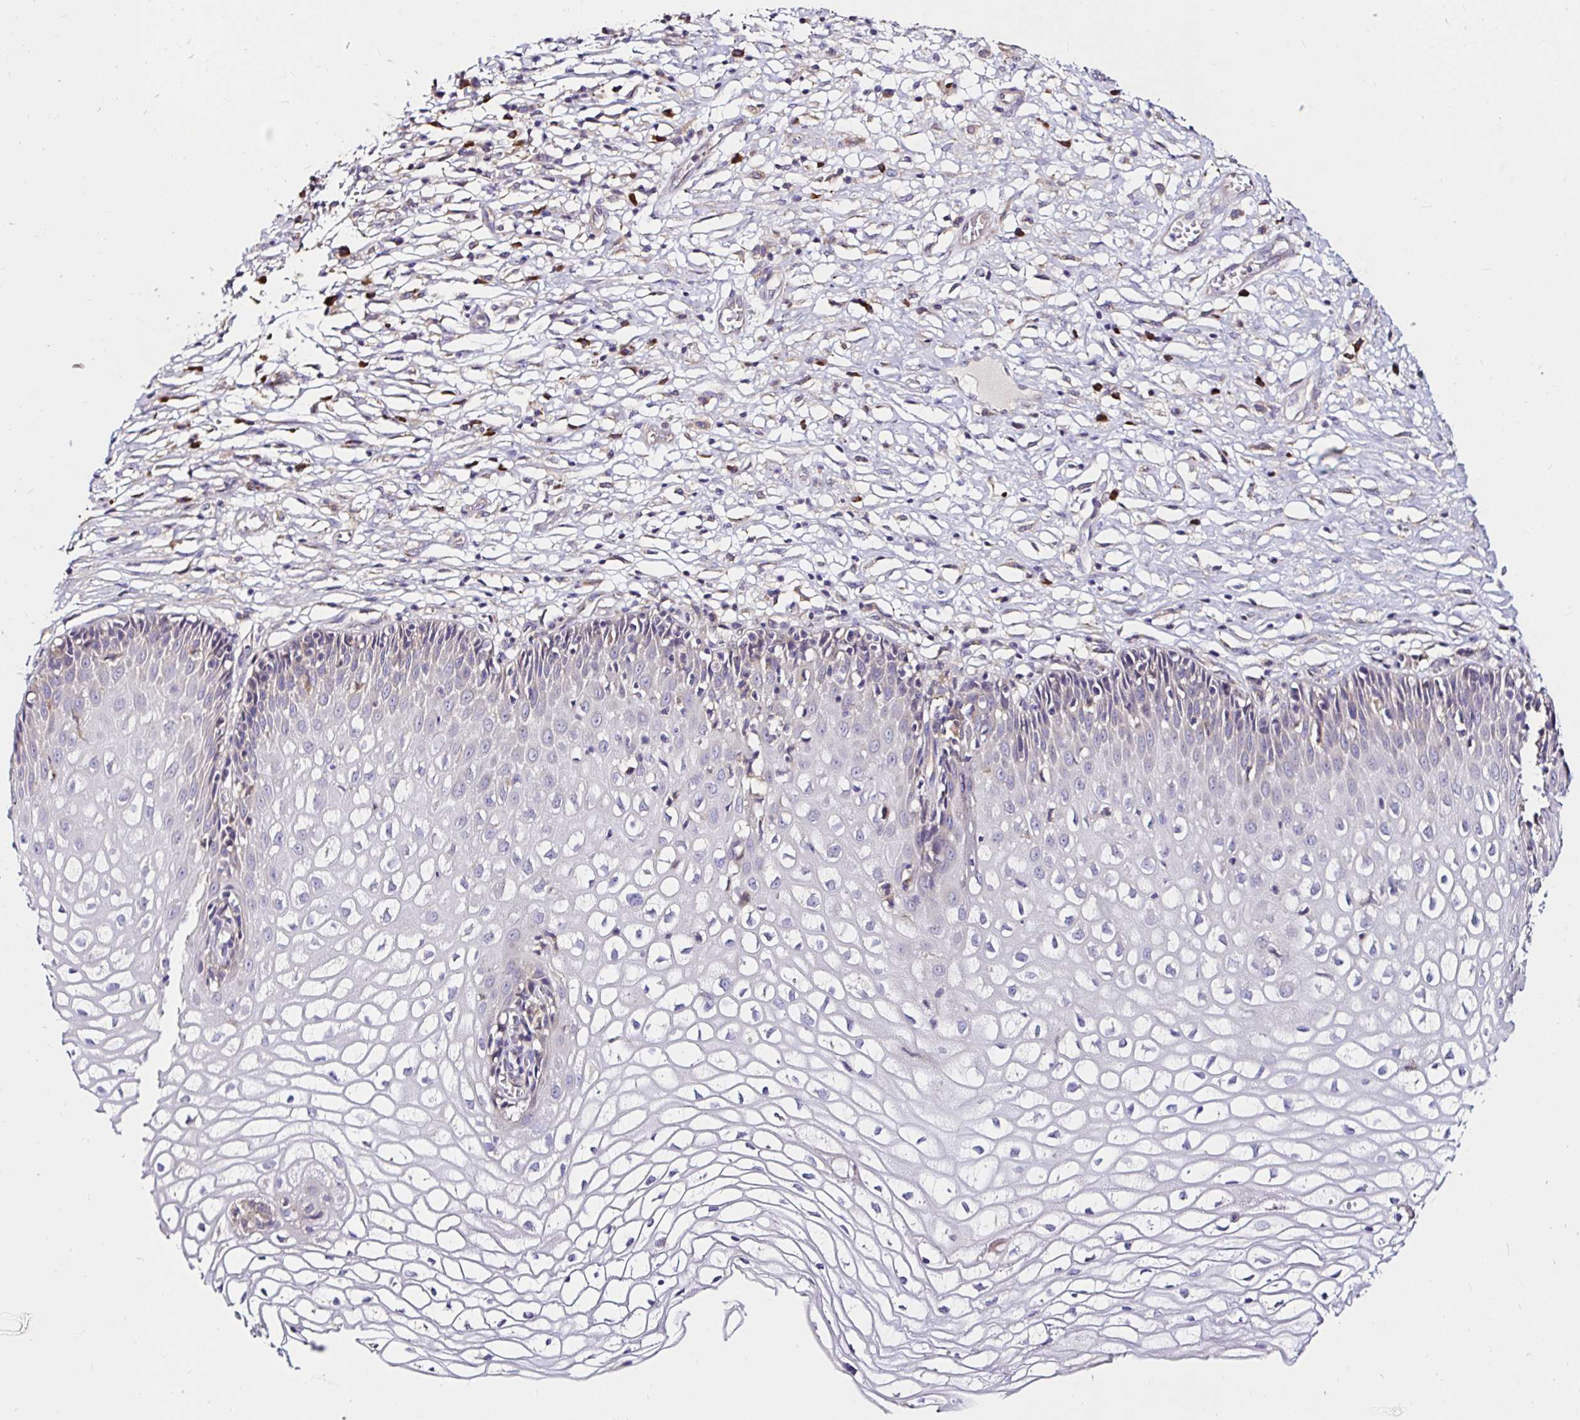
{"staining": {"intensity": "negative", "quantity": "none", "location": "none"}, "tissue": "cervix", "cell_type": "Glandular cells", "image_type": "normal", "snomed": [{"axis": "morphology", "description": "Normal tissue, NOS"}, {"axis": "topography", "description": "Cervix"}], "caption": "Photomicrograph shows no significant protein positivity in glandular cells of benign cervix.", "gene": "VSIG2", "patient": {"sex": "female", "age": 36}}